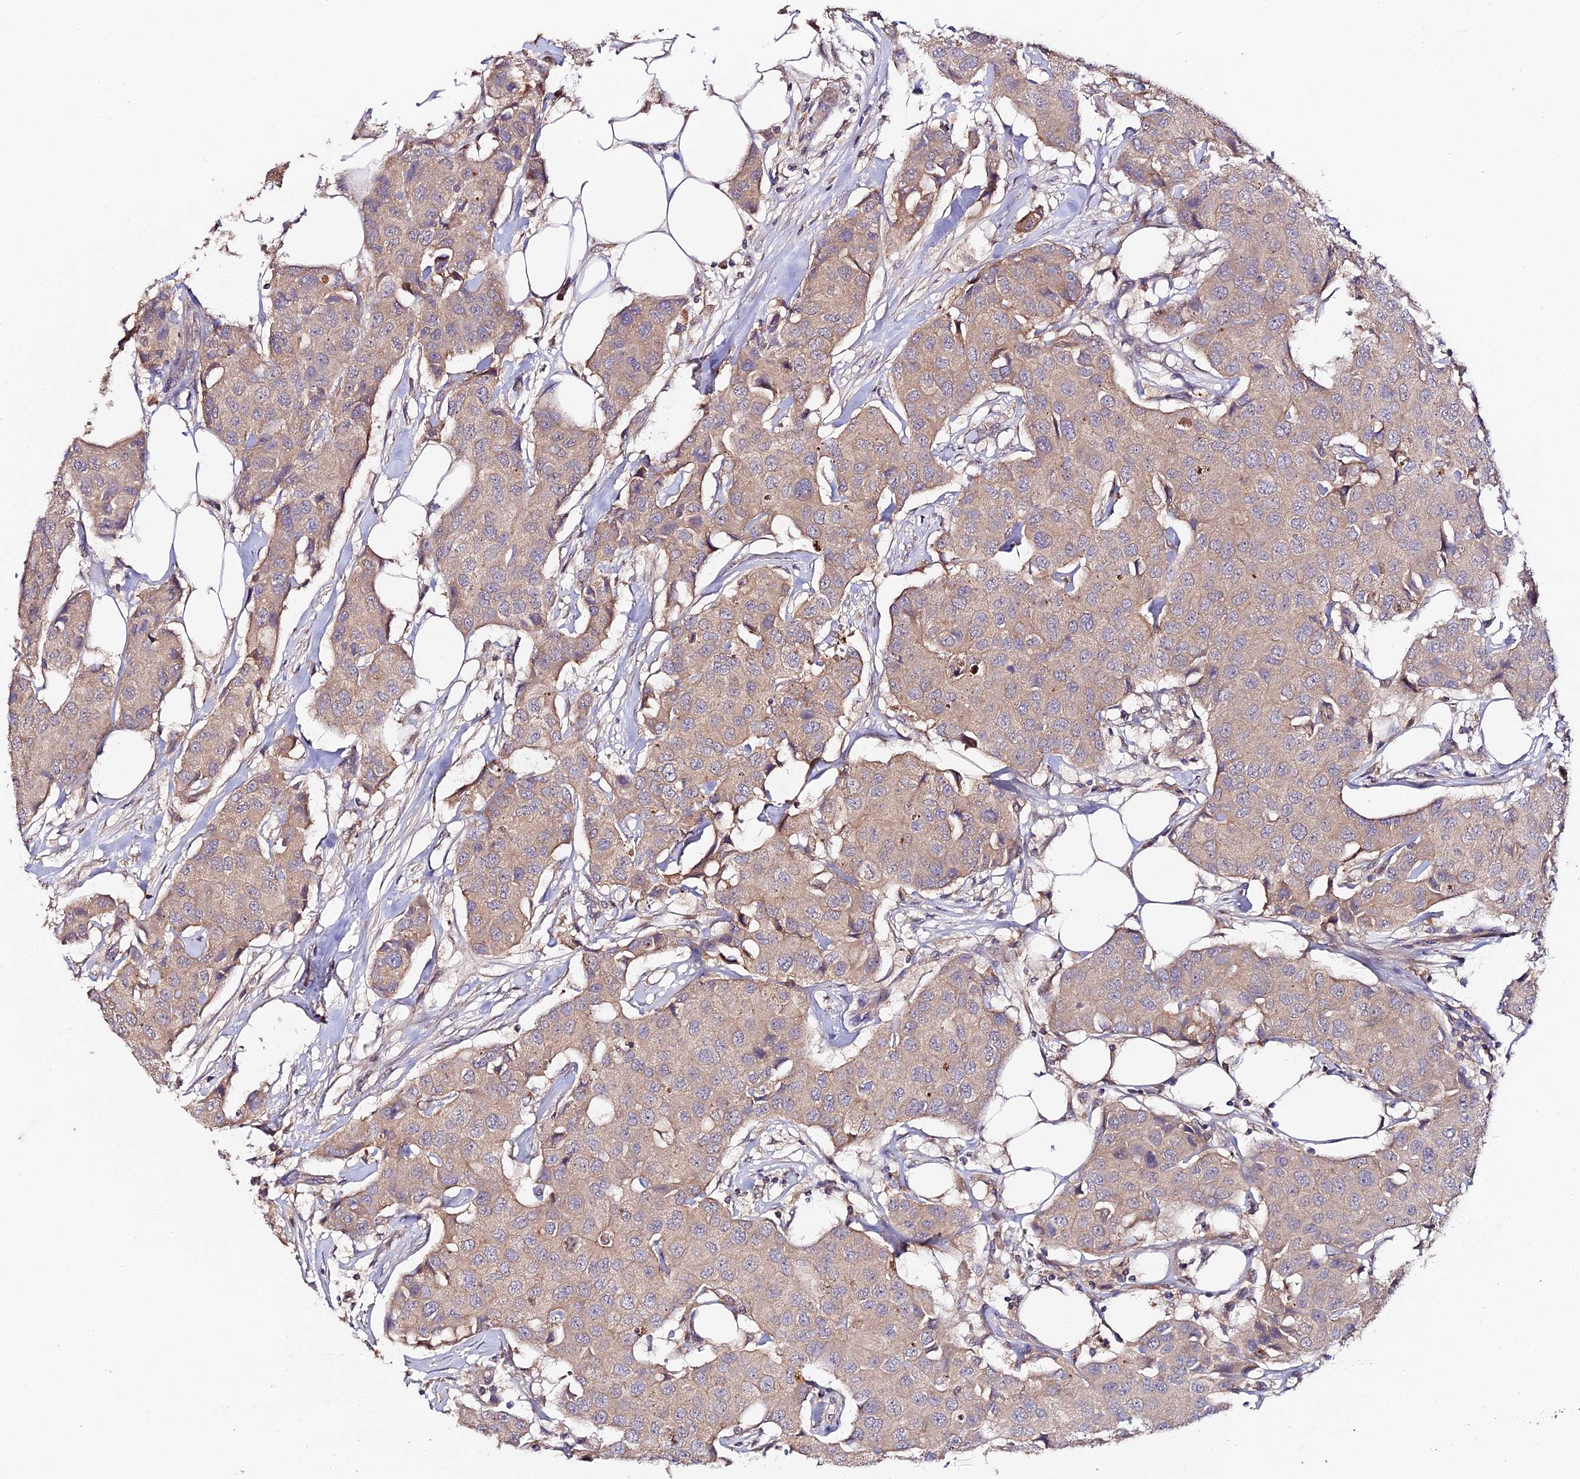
{"staining": {"intensity": "moderate", "quantity": ">75%", "location": "cytoplasmic/membranous"}, "tissue": "breast cancer", "cell_type": "Tumor cells", "image_type": "cancer", "snomed": [{"axis": "morphology", "description": "Duct carcinoma"}, {"axis": "topography", "description": "Breast"}], "caption": "This image shows IHC staining of breast cancer (infiltrating ductal carcinoma), with medium moderate cytoplasmic/membranous positivity in about >75% of tumor cells.", "gene": "TRIM26", "patient": {"sex": "female", "age": 80}}